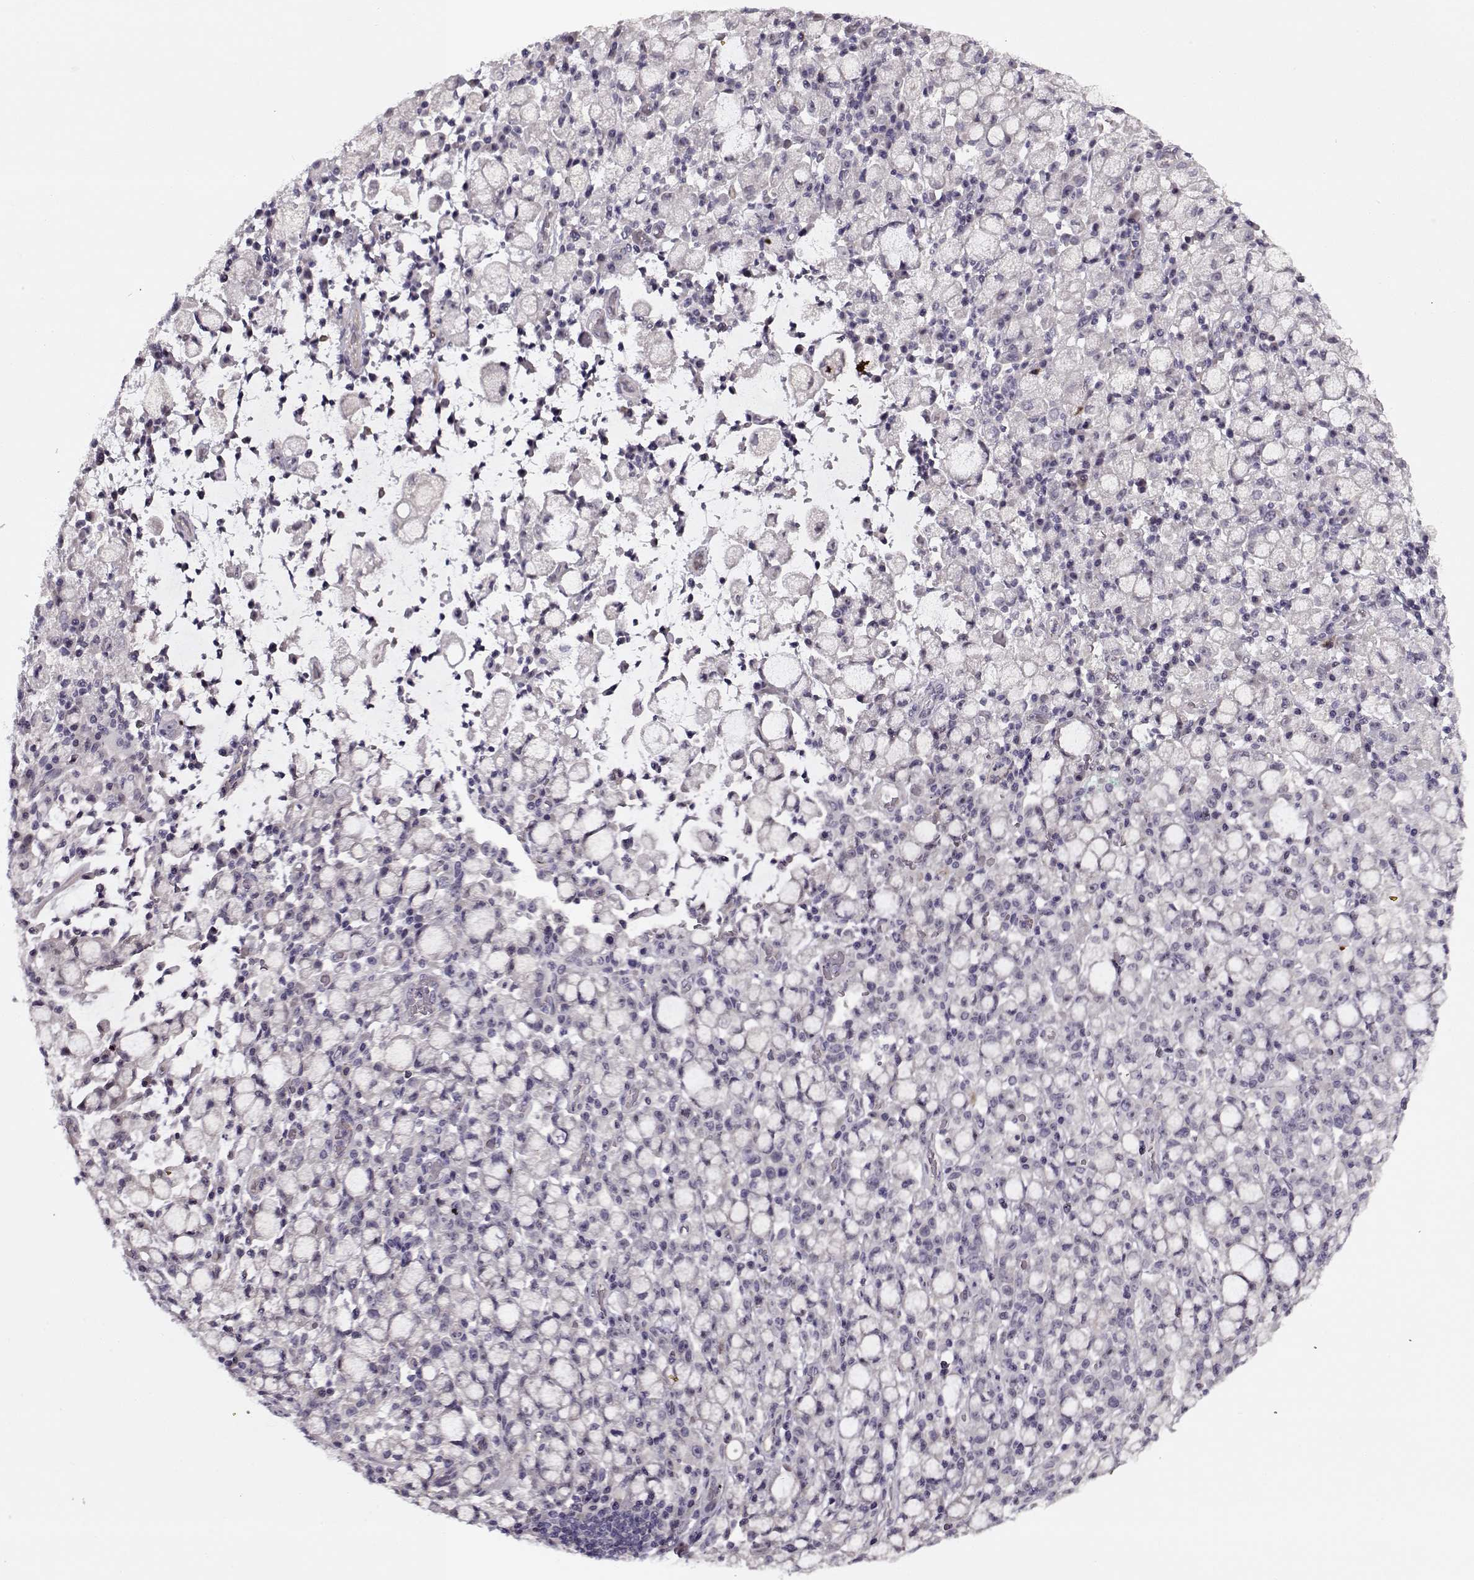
{"staining": {"intensity": "negative", "quantity": "none", "location": "none"}, "tissue": "stomach cancer", "cell_type": "Tumor cells", "image_type": "cancer", "snomed": [{"axis": "morphology", "description": "Adenocarcinoma, NOS"}, {"axis": "topography", "description": "Stomach"}], "caption": "The image shows no significant expression in tumor cells of stomach adenocarcinoma.", "gene": "PNMT", "patient": {"sex": "male", "age": 58}}